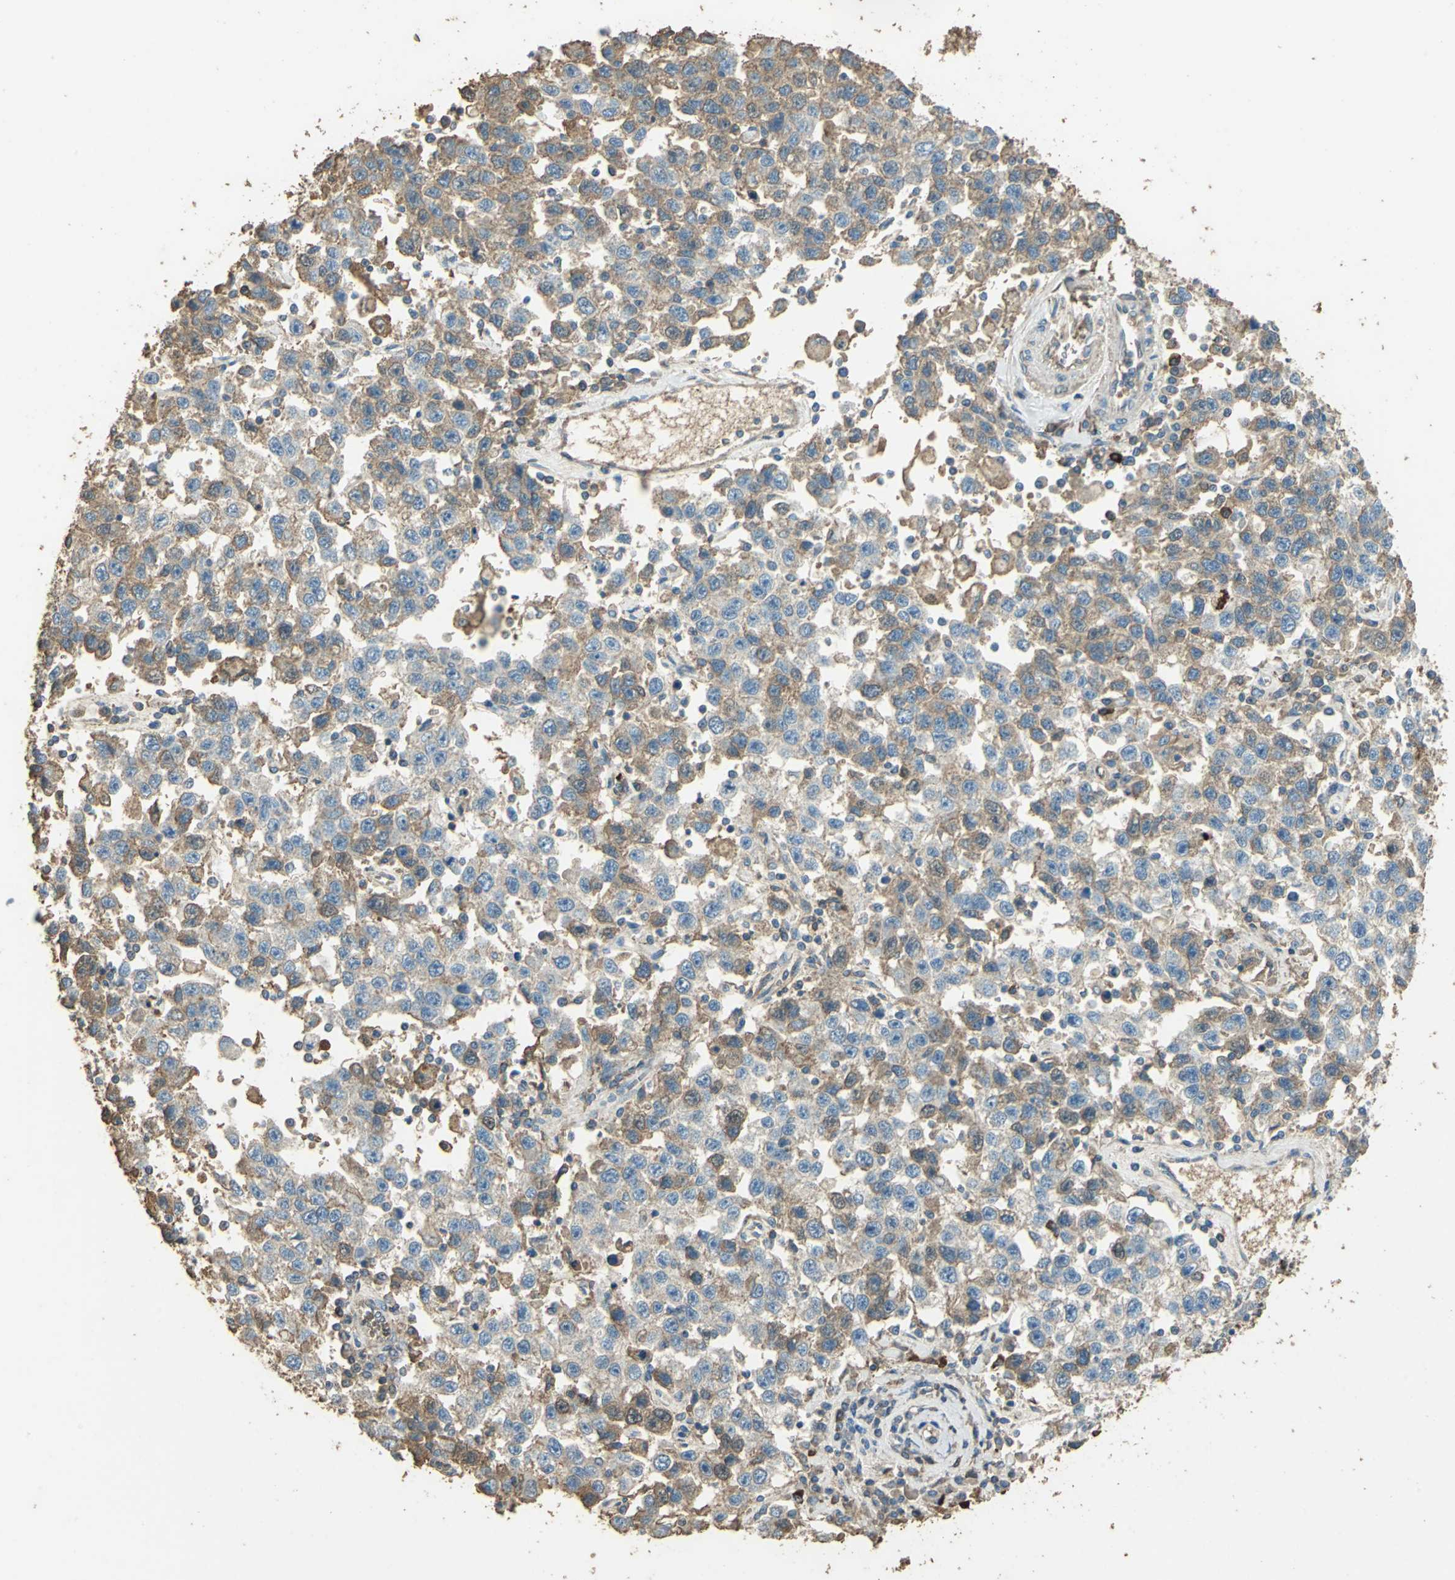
{"staining": {"intensity": "moderate", "quantity": "25%-75%", "location": "cytoplasmic/membranous"}, "tissue": "testis cancer", "cell_type": "Tumor cells", "image_type": "cancer", "snomed": [{"axis": "morphology", "description": "Seminoma, NOS"}, {"axis": "topography", "description": "Testis"}], "caption": "The immunohistochemical stain highlights moderate cytoplasmic/membranous positivity in tumor cells of testis seminoma tissue. The protein of interest is stained brown, and the nuclei are stained in blue (DAB IHC with brightfield microscopy, high magnification).", "gene": "TRAPPC2", "patient": {"sex": "male", "age": 41}}